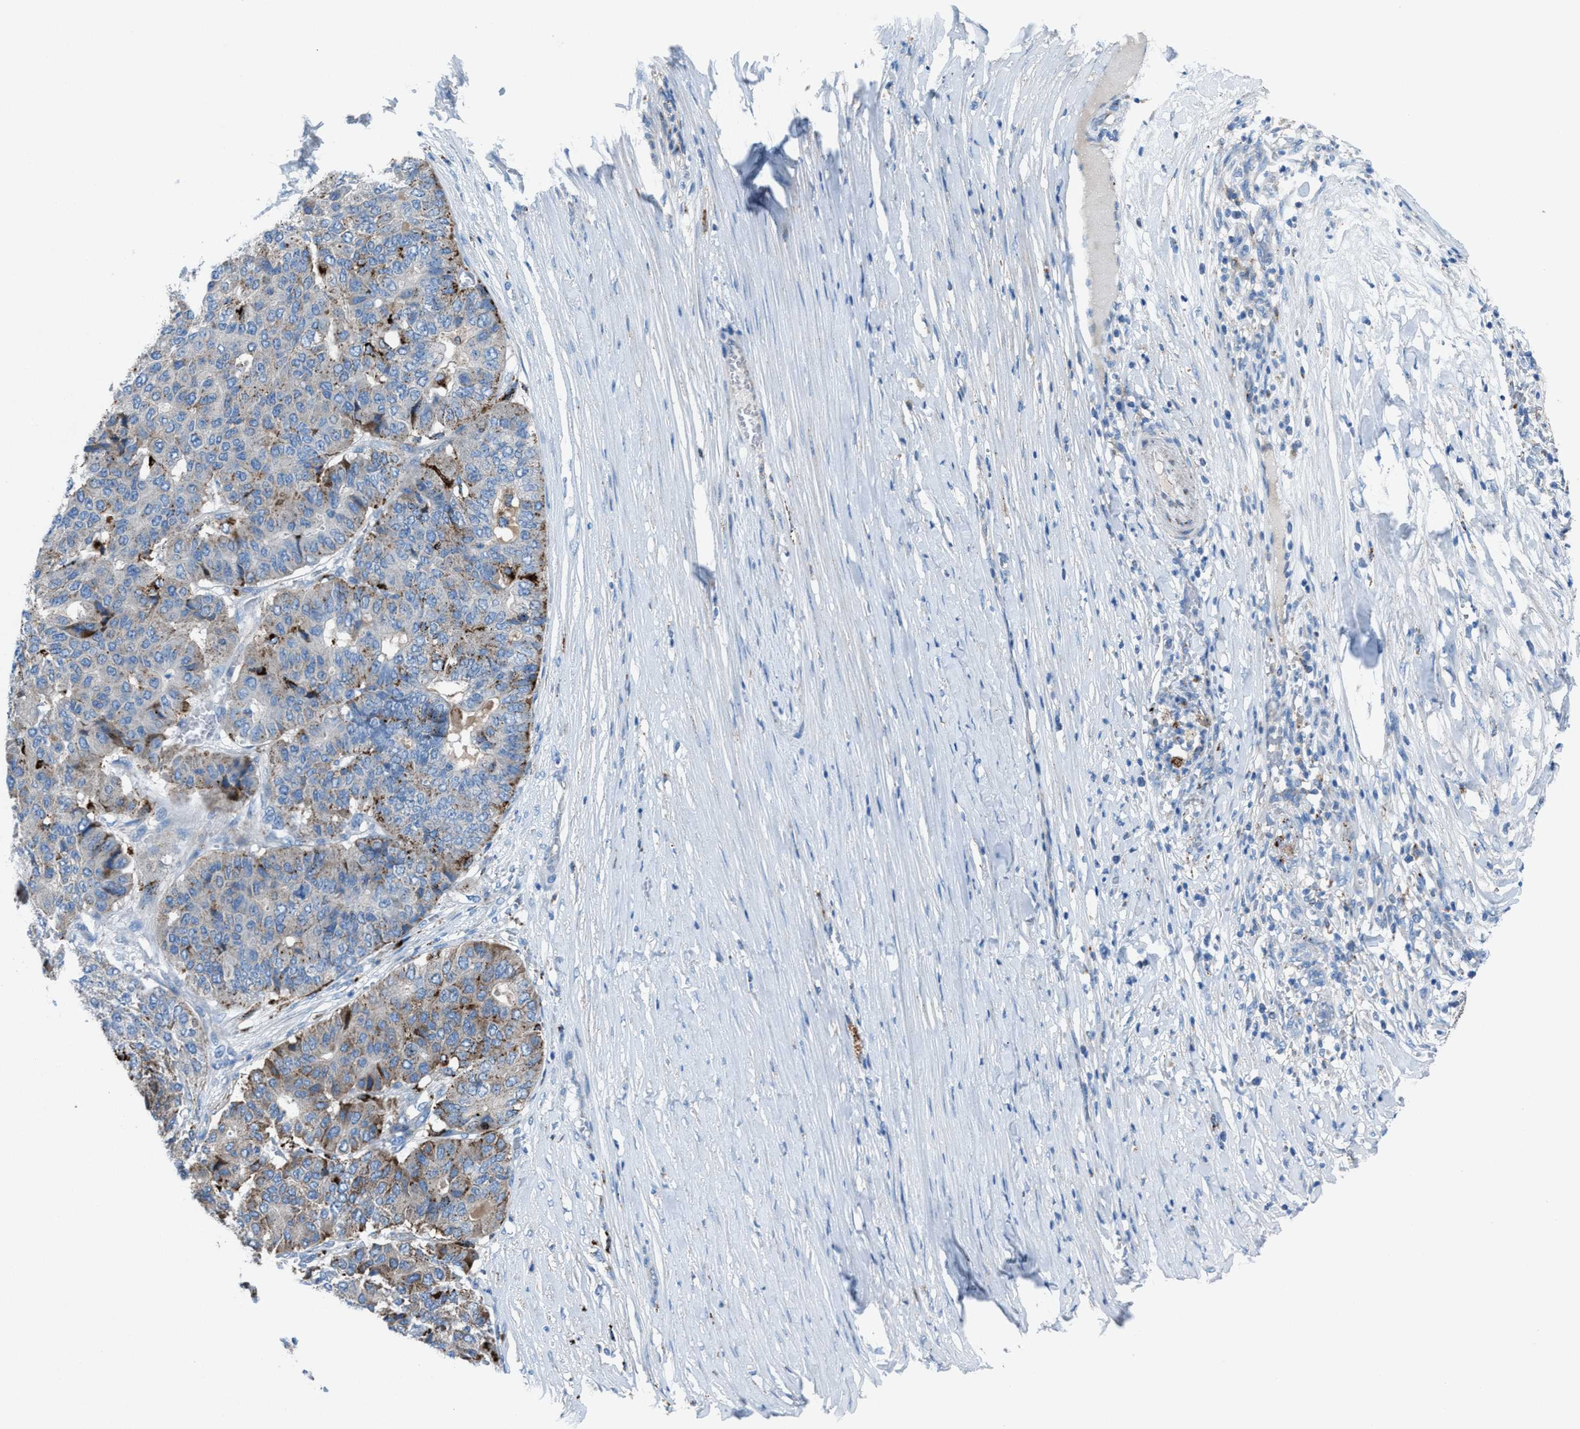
{"staining": {"intensity": "moderate", "quantity": "25%-75%", "location": "cytoplasmic/membranous"}, "tissue": "pancreatic cancer", "cell_type": "Tumor cells", "image_type": "cancer", "snomed": [{"axis": "morphology", "description": "Adenocarcinoma, NOS"}, {"axis": "topography", "description": "Pancreas"}], "caption": "Protein expression analysis of human pancreatic cancer reveals moderate cytoplasmic/membranous positivity in about 25%-75% of tumor cells.", "gene": "CD1B", "patient": {"sex": "male", "age": 50}}